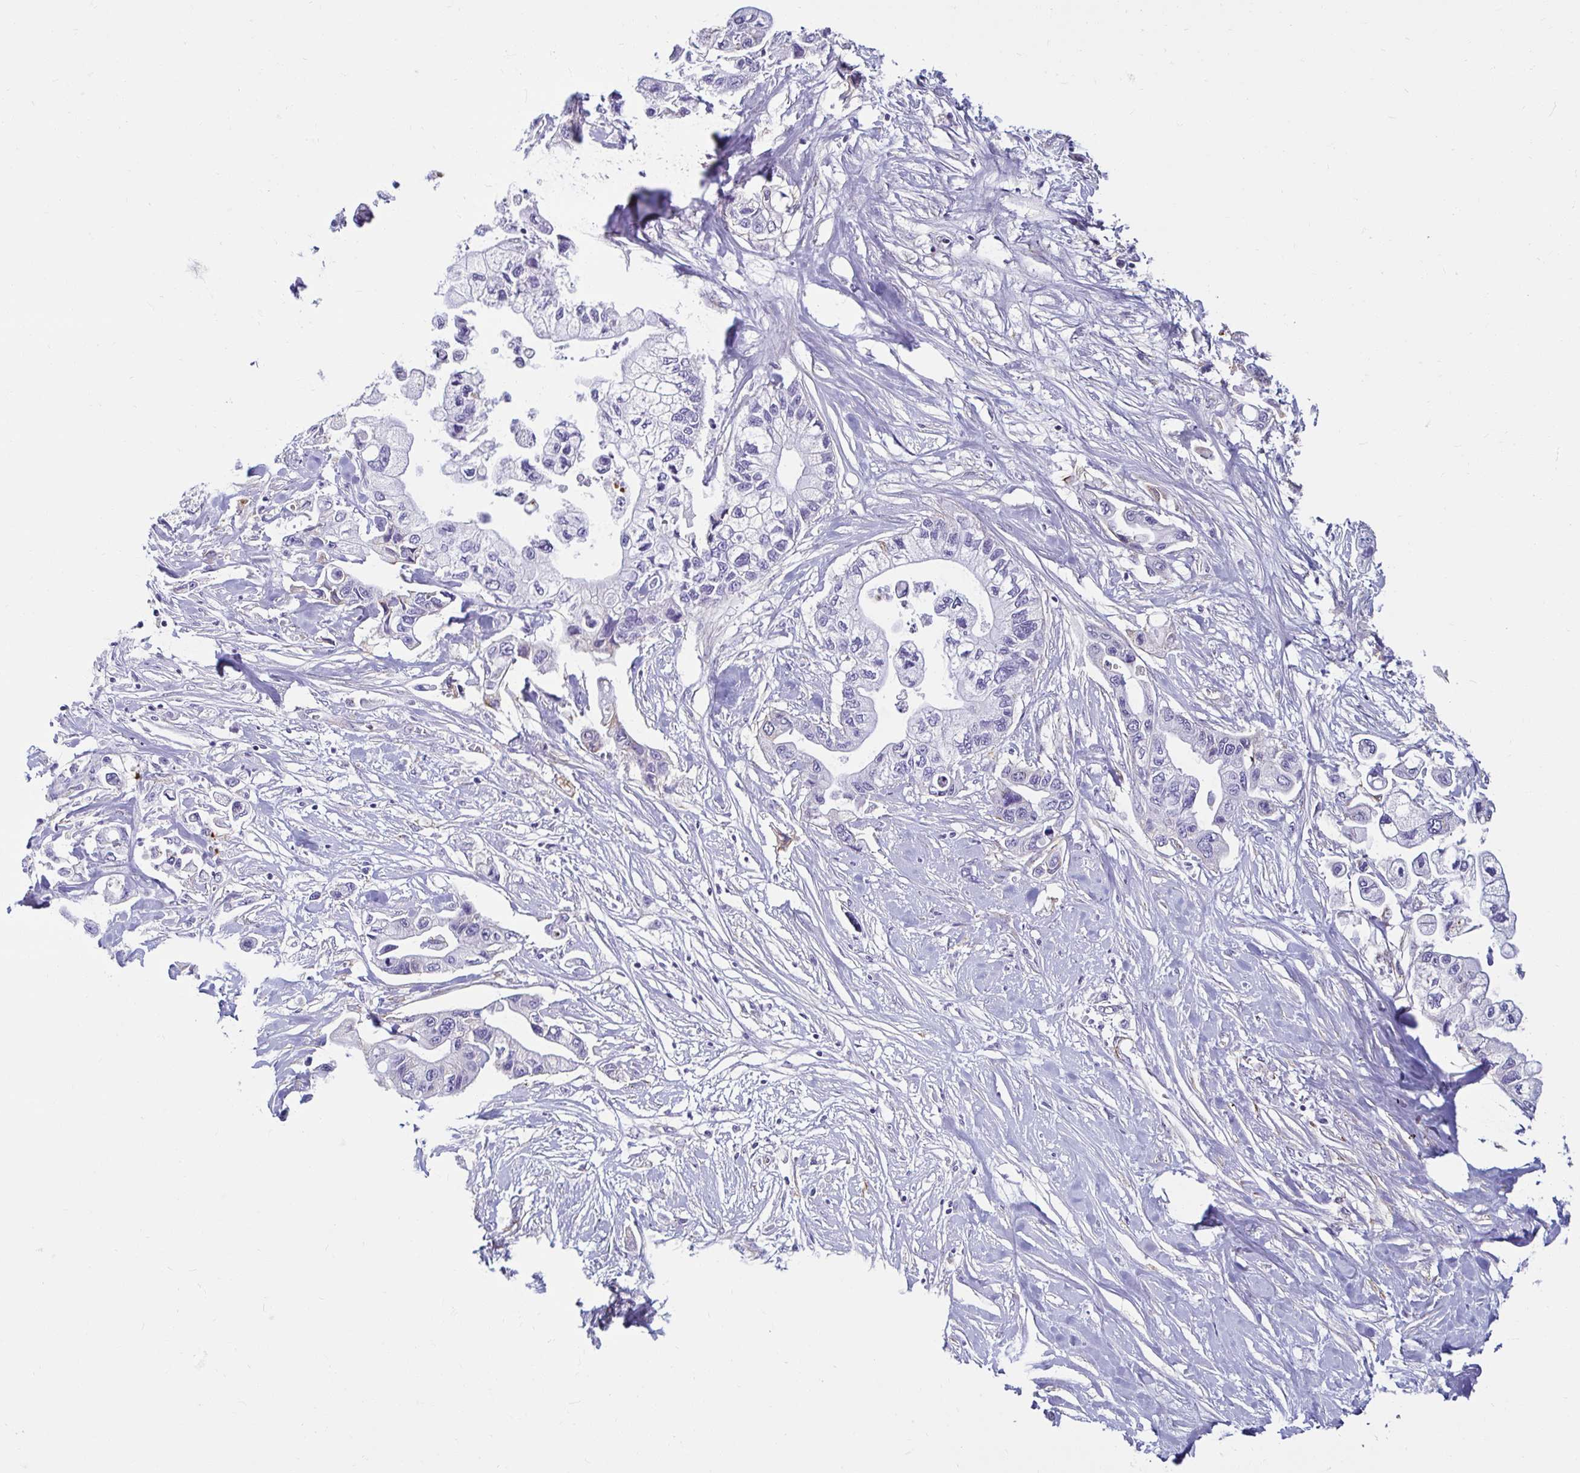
{"staining": {"intensity": "negative", "quantity": "none", "location": "none"}, "tissue": "urothelial cancer", "cell_type": "Tumor cells", "image_type": "cancer", "snomed": [{"axis": "morphology", "description": "Urothelial carcinoma, High grade"}, {"axis": "topography", "description": "Urinary bladder"}], "caption": "A micrograph of human urothelial carcinoma (high-grade) is negative for staining in tumor cells.", "gene": "ANKRD62", "patient": {"sex": "female", "age": 85}}